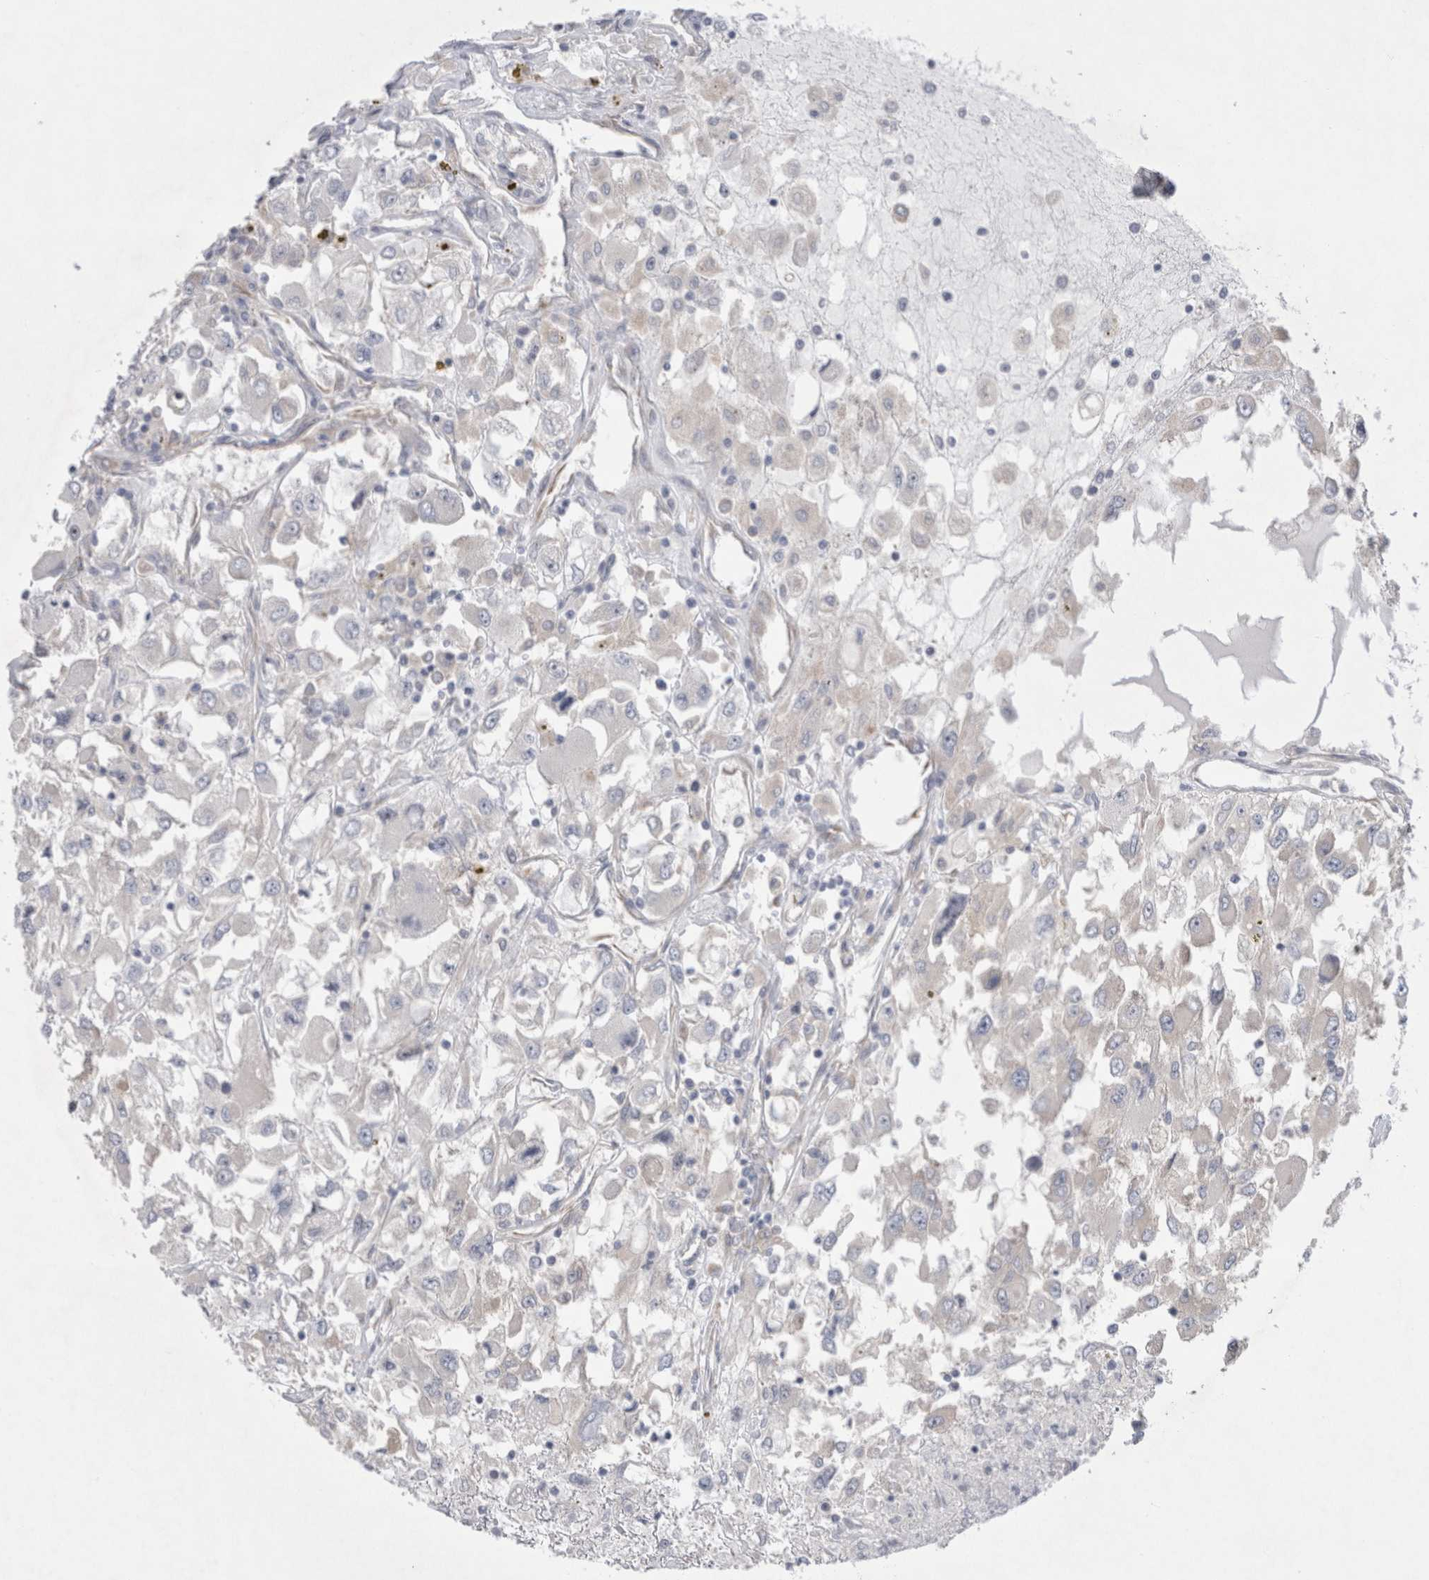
{"staining": {"intensity": "weak", "quantity": "<25%", "location": "cytoplasmic/membranous"}, "tissue": "renal cancer", "cell_type": "Tumor cells", "image_type": "cancer", "snomed": [{"axis": "morphology", "description": "Adenocarcinoma, NOS"}, {"axis": "topography", "description": "Kidney"}], "caption": "Renal cancer stained for a protein using immunohistochemistry (IHC) demonstrates no staining tumor cells.", "gene": "RBM12B", "patient": {"sex": "female", "age": 52}}